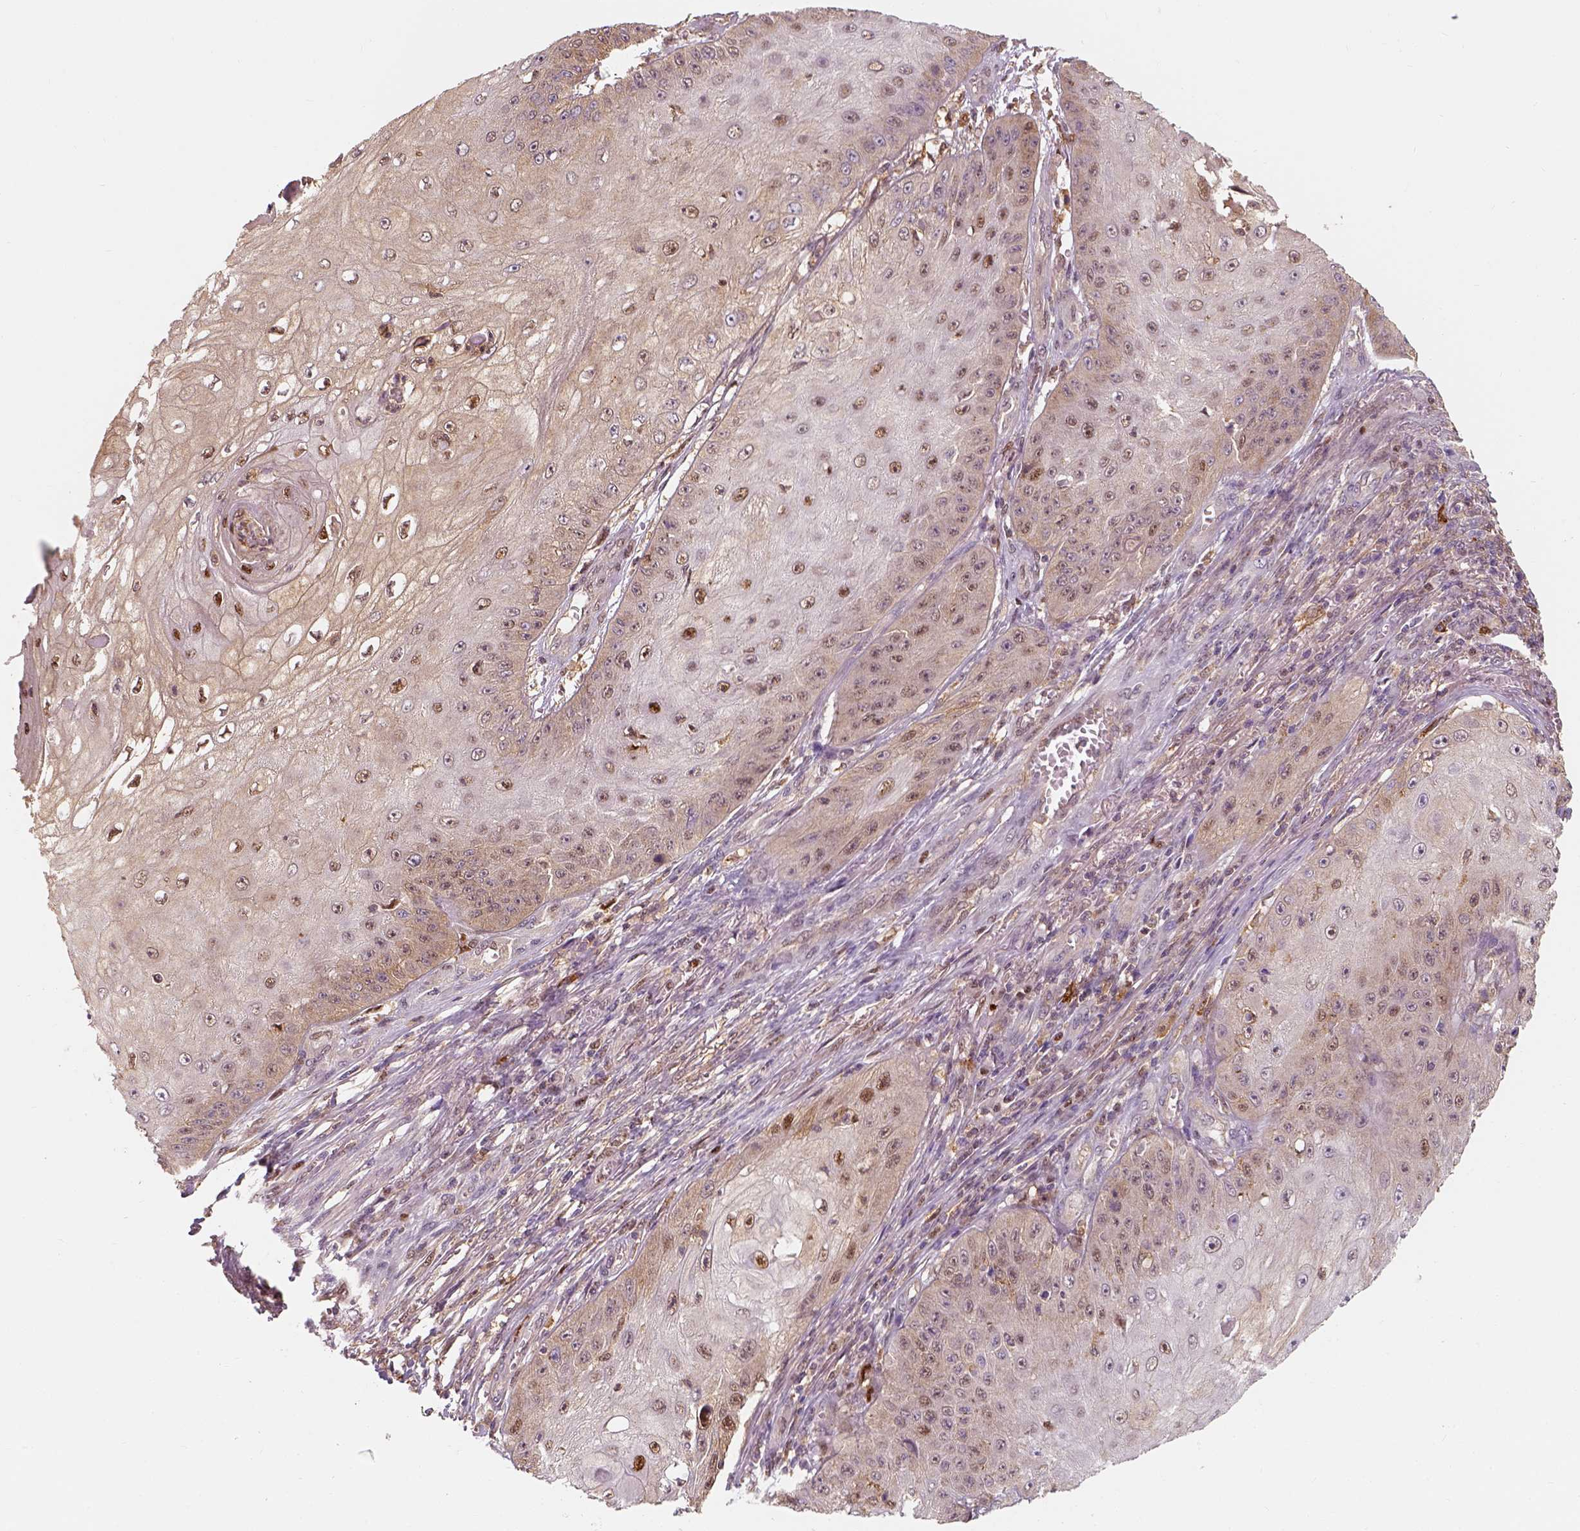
{"staining": {"intensity": "moderate", "quantity": "25%-75%", "location": "nuclear"}, "tissue": "skin cancer", "cell_type": "Tumor cells", "image_type": "cancer", "snomed": [{"axis": "morphology", "description": "Squamous cell carcinoma, NOS"}, {"axis": "topography", "description": "Skin"}], "caption": "The photomicrograph reveals a brown stain indicating the presence of a protein in the nuclear of tumor cells in squamous cell carcinoma (skin). (DAB (3,3'-diaminobenzidine) IHC, brown staining for protein, blue staining for nuclei).", "gene": "SQSTM1", "patient": {"sex": "male", "age": 70}}